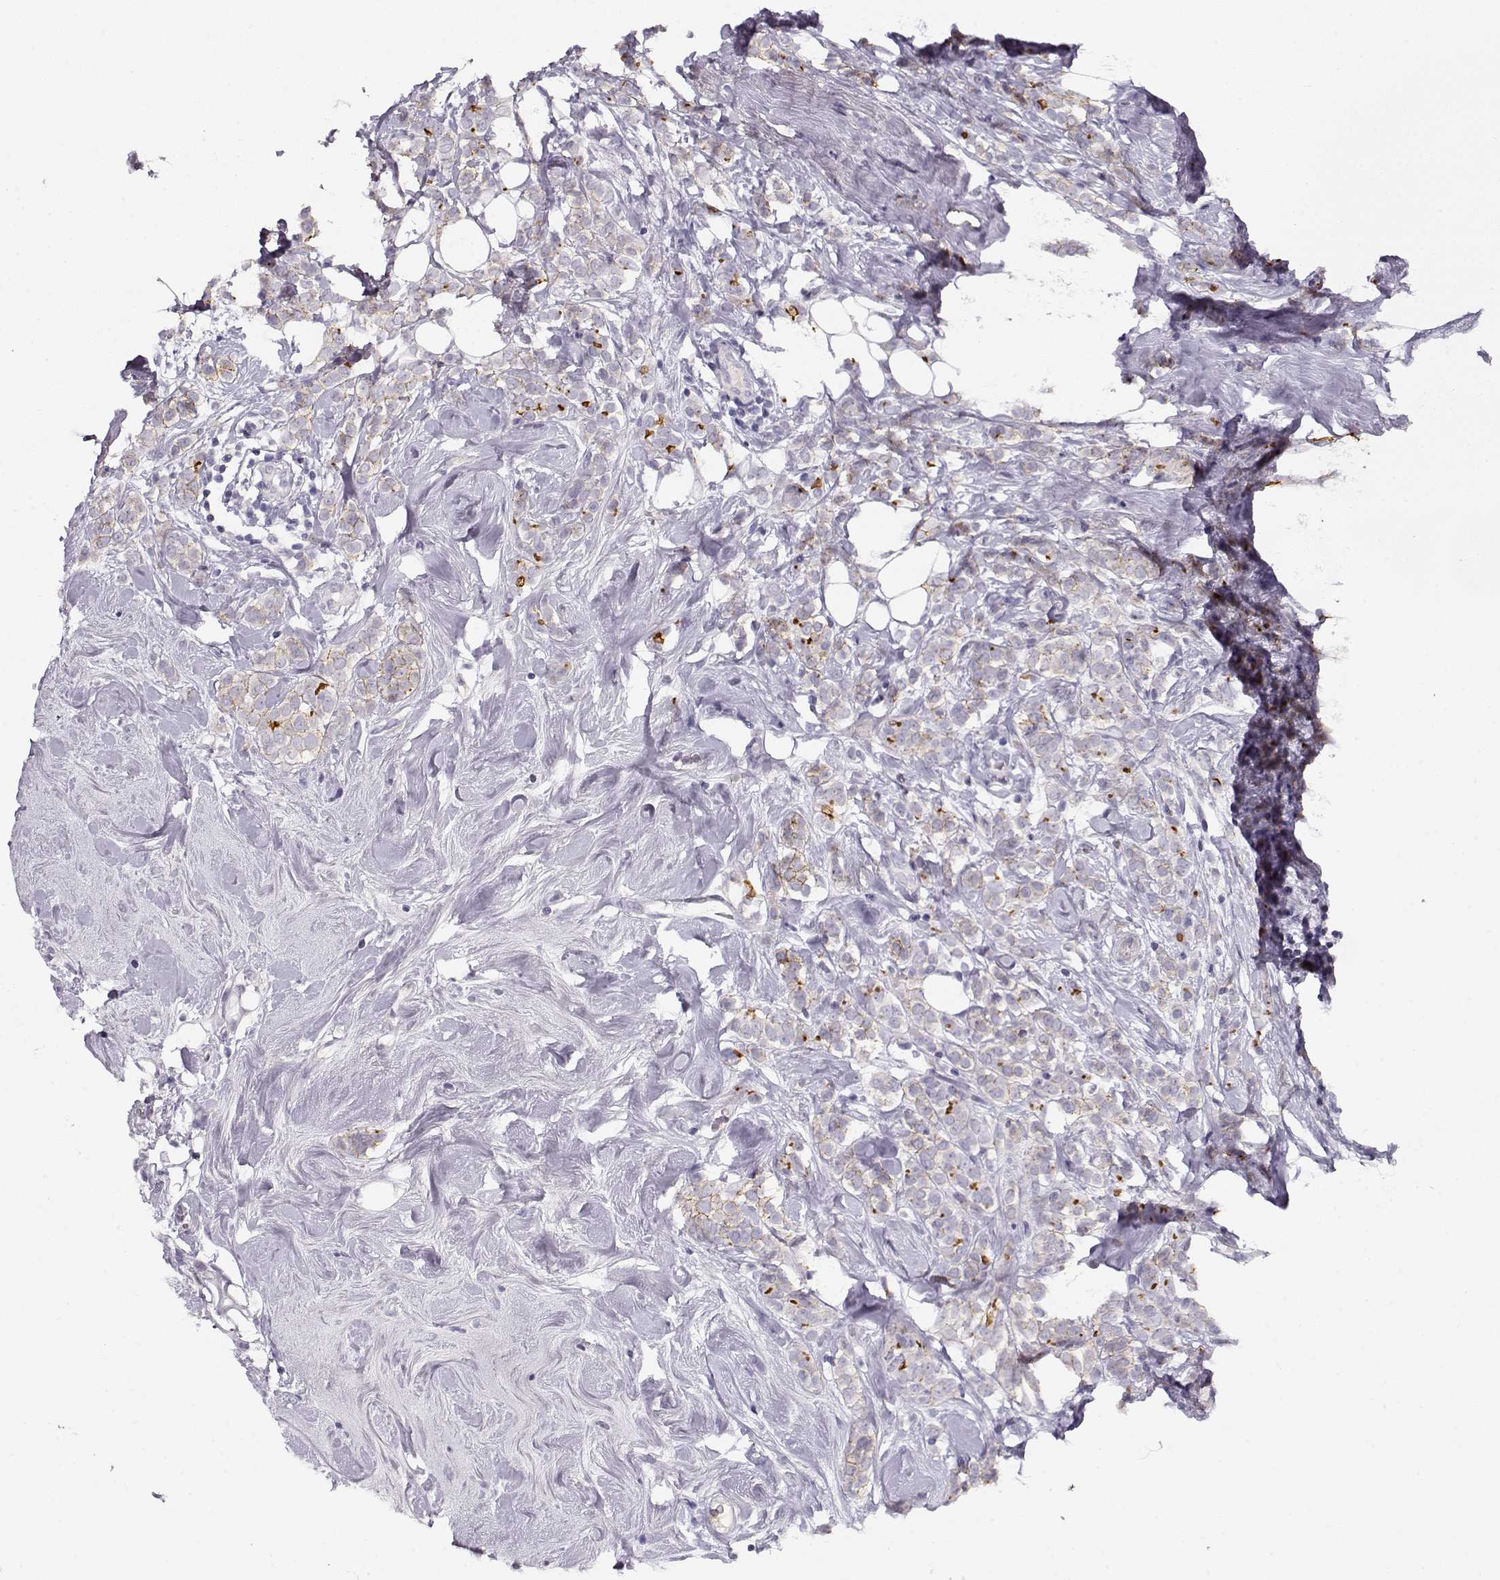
{"staining": {"intensity": "negative", "quantity": "none", "location": "none"}, "tissue": "breast cancer", "cell_type": "Tumor cells", "image_type": "cancer", "snomed": [{"axis": "morphology", "description": "Lobular carcinoma"}, {"axis": "topography", "description": "Breast"}], "caption": "IHC of human breast lobular carcinoma shows no staining in tumor cells.", "gene": "CRX", "patient": {"sex": "female", "age": 49}}